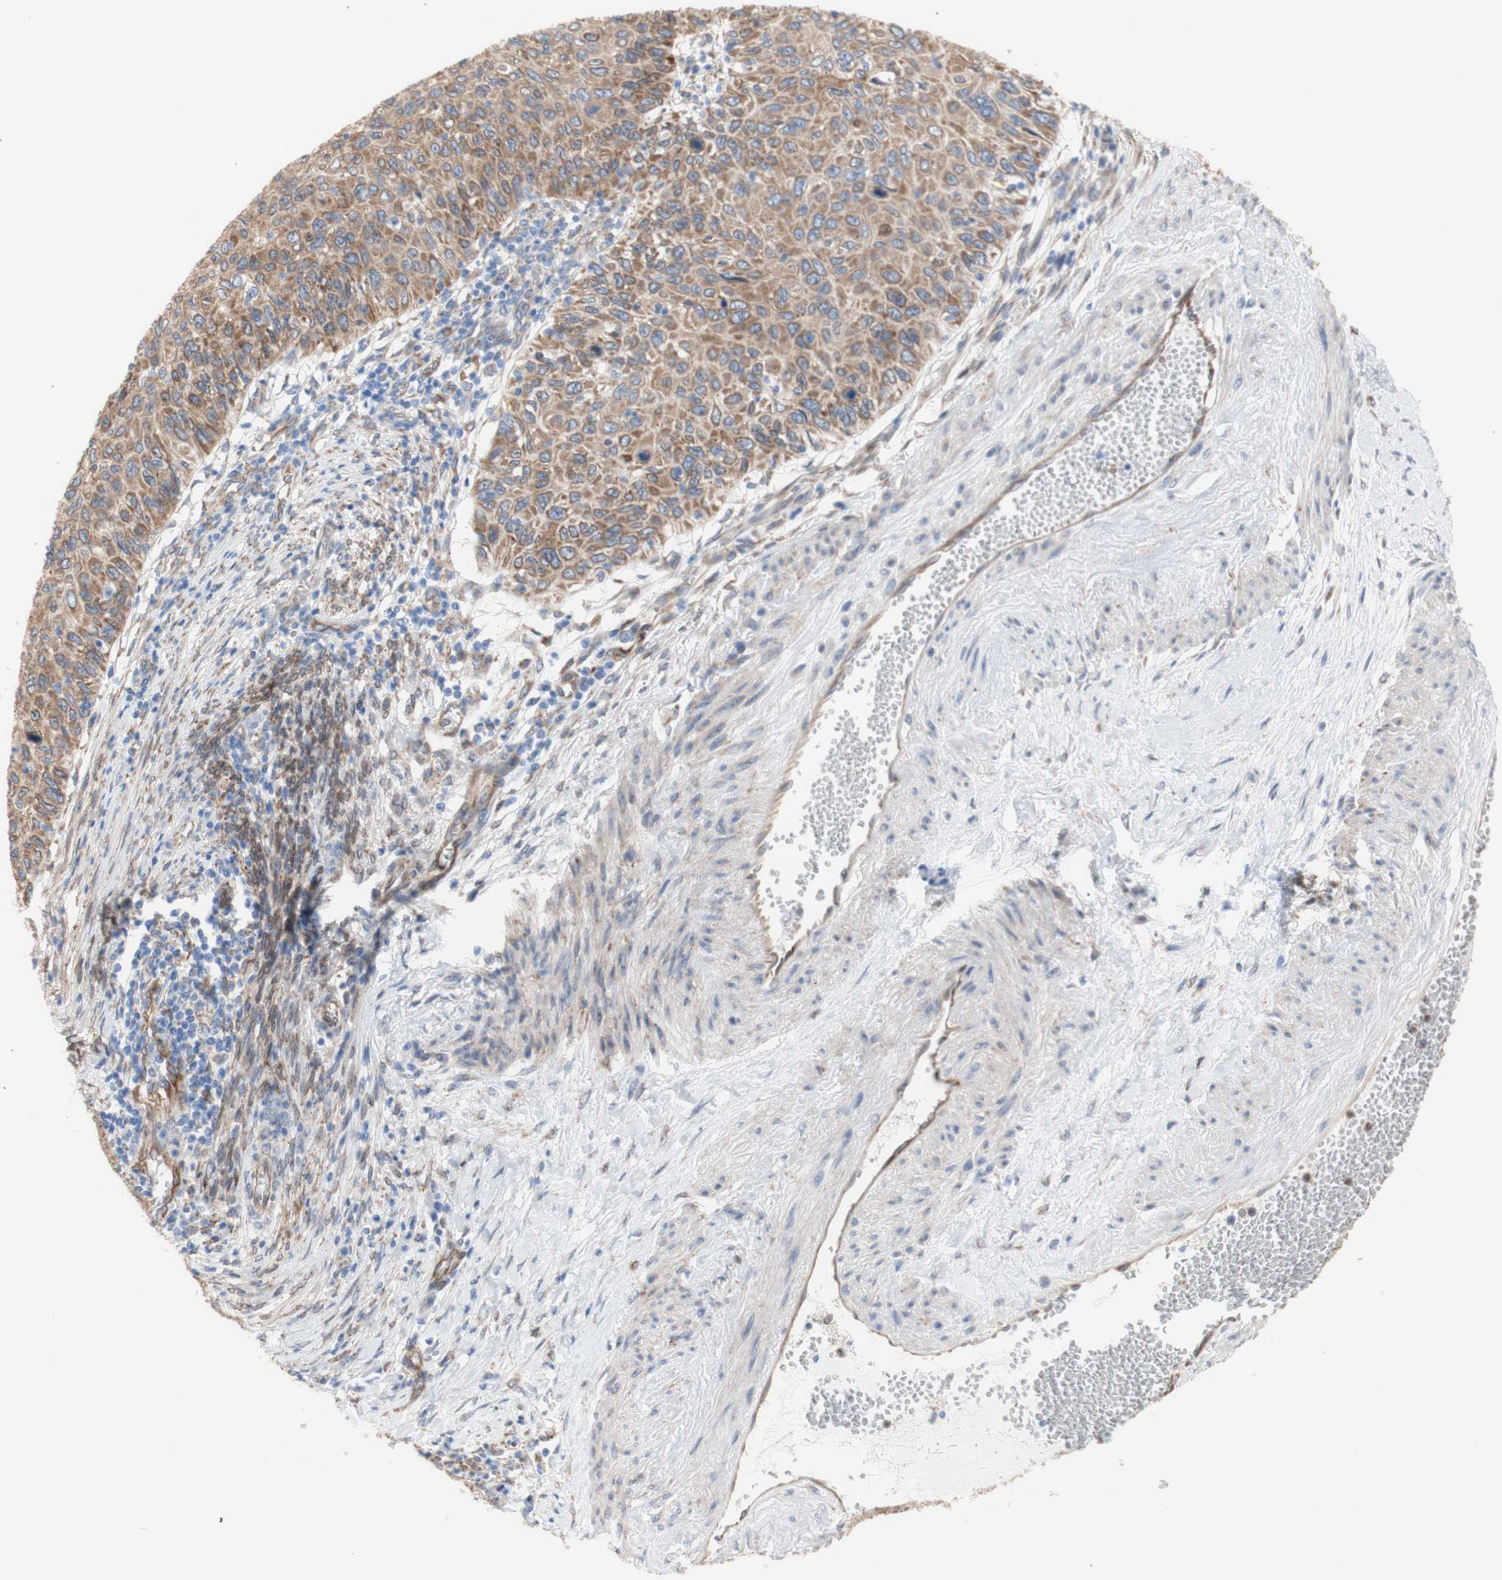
{"staining": {"intensity": "moderate", "quantity": ">75%", "location": "cytoplasmic/membranous"}, "tissue": "cervical cancer", "cell_type": "Tumor cells", "image_type": "cancer", "snomed": [{"axis": "morphology", "description": "Squamous cell carcinoma, NOS"}, {"axis": "topography", "description": "Cervix"}], "caption": "Human cervical cancer (squamous cell carcinoma) stained with a protein marker exhibits moderate staining in tumor cells.", "gene": "ERLIN1", "patient": {"sex": "female", "age": 70}}